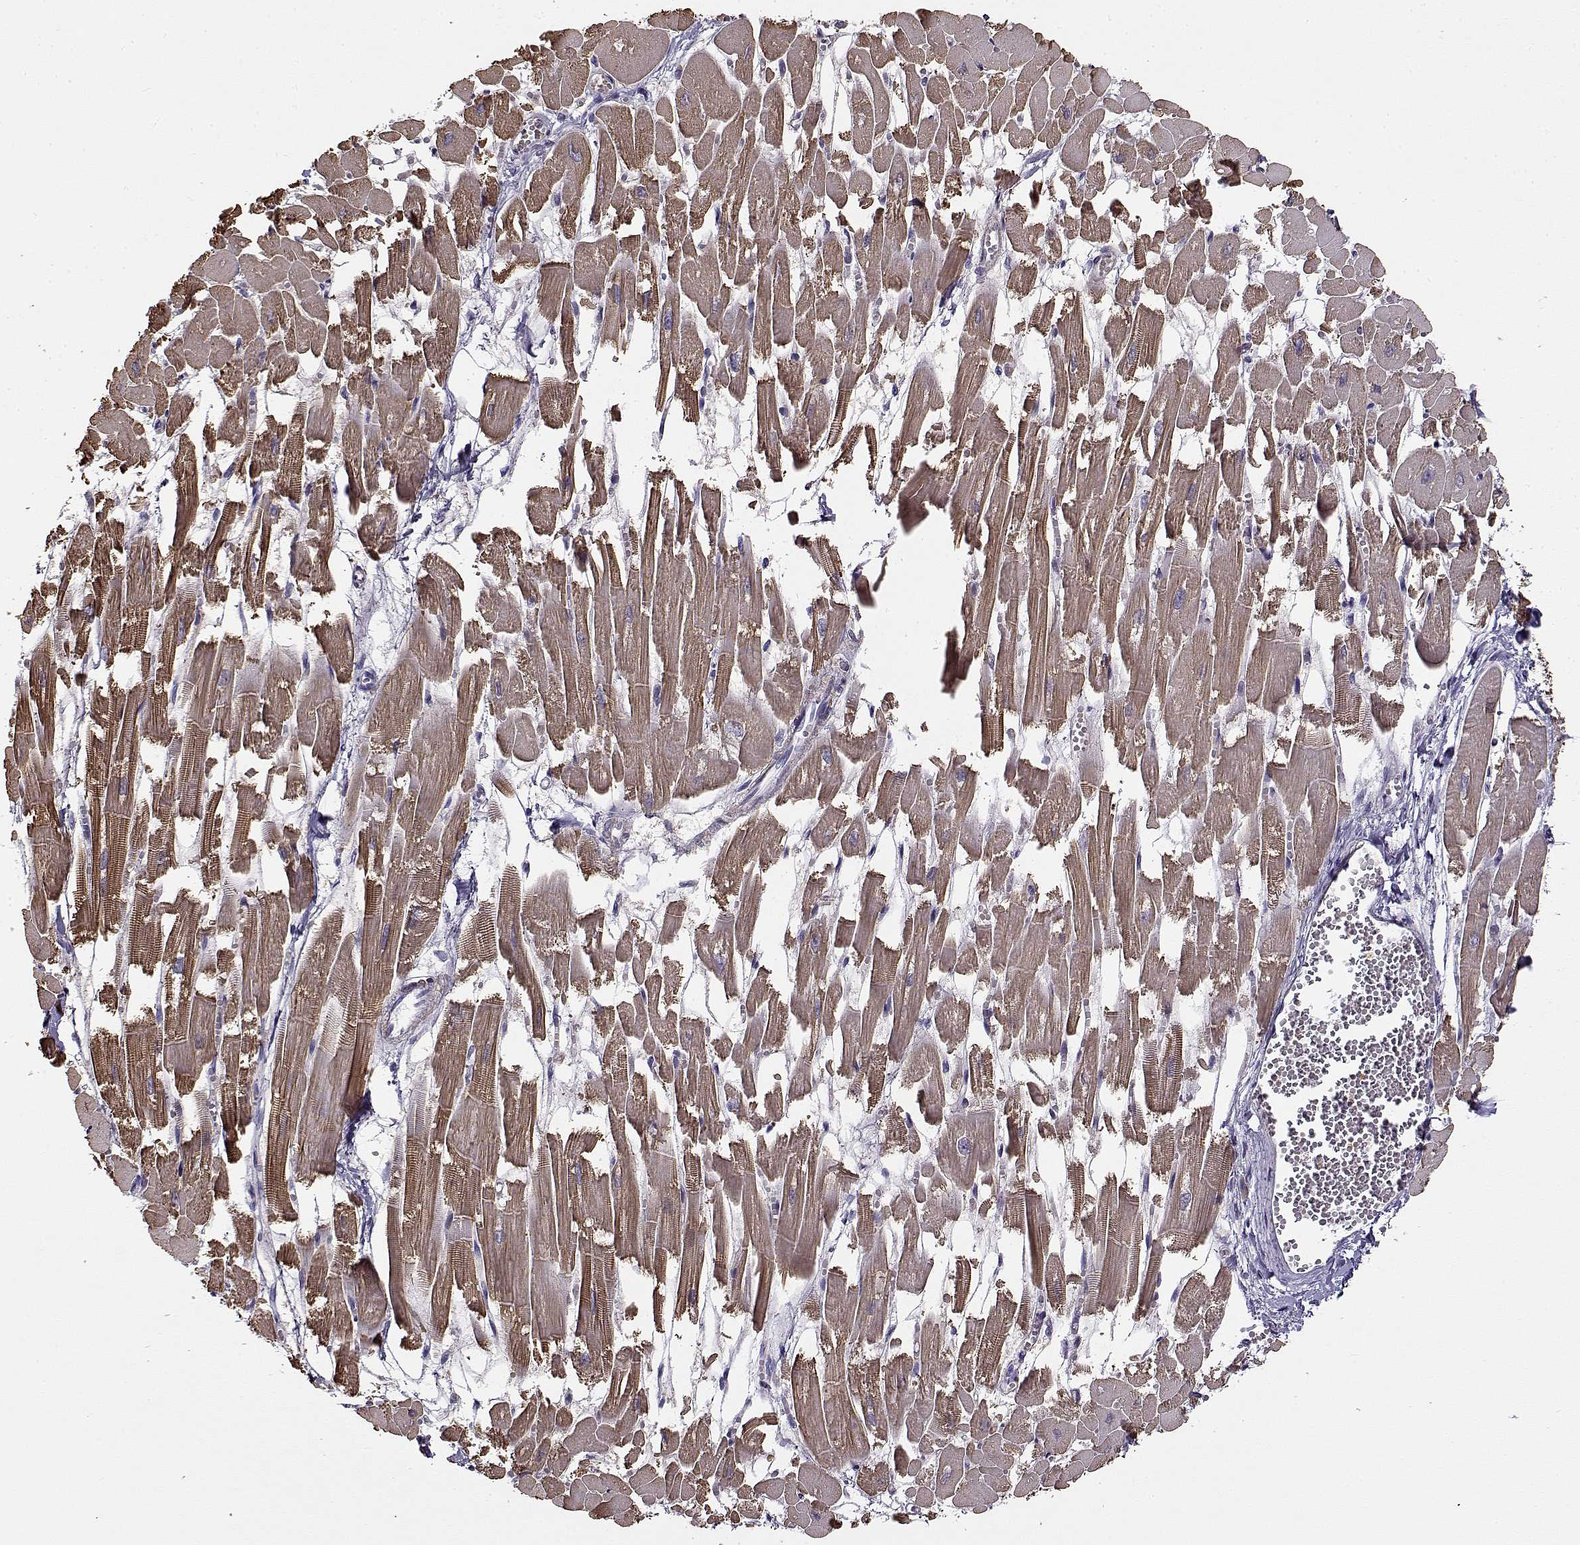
{"staining": {"intensity": "moderate", "quantity": ">75%", "location": "cytoplasmic/membranous"}, "tissue": "heart muscle", "cell_type": "Cardiomyocytes", "image_type": "normal", "snomed": [{"axis": "morphology", "description": "Normal tissue, NOS"}, {"axis": "topography", "description": "Heart"}], "caption": "Immunohistochemistry of normal heart muscle demonstrates medium levels of moderate cytoplasmic/membranous positivity in about >75% of cardiomyocytes.", "gene": "UCP3", "patient": {"sex": "female", "age": 52}}